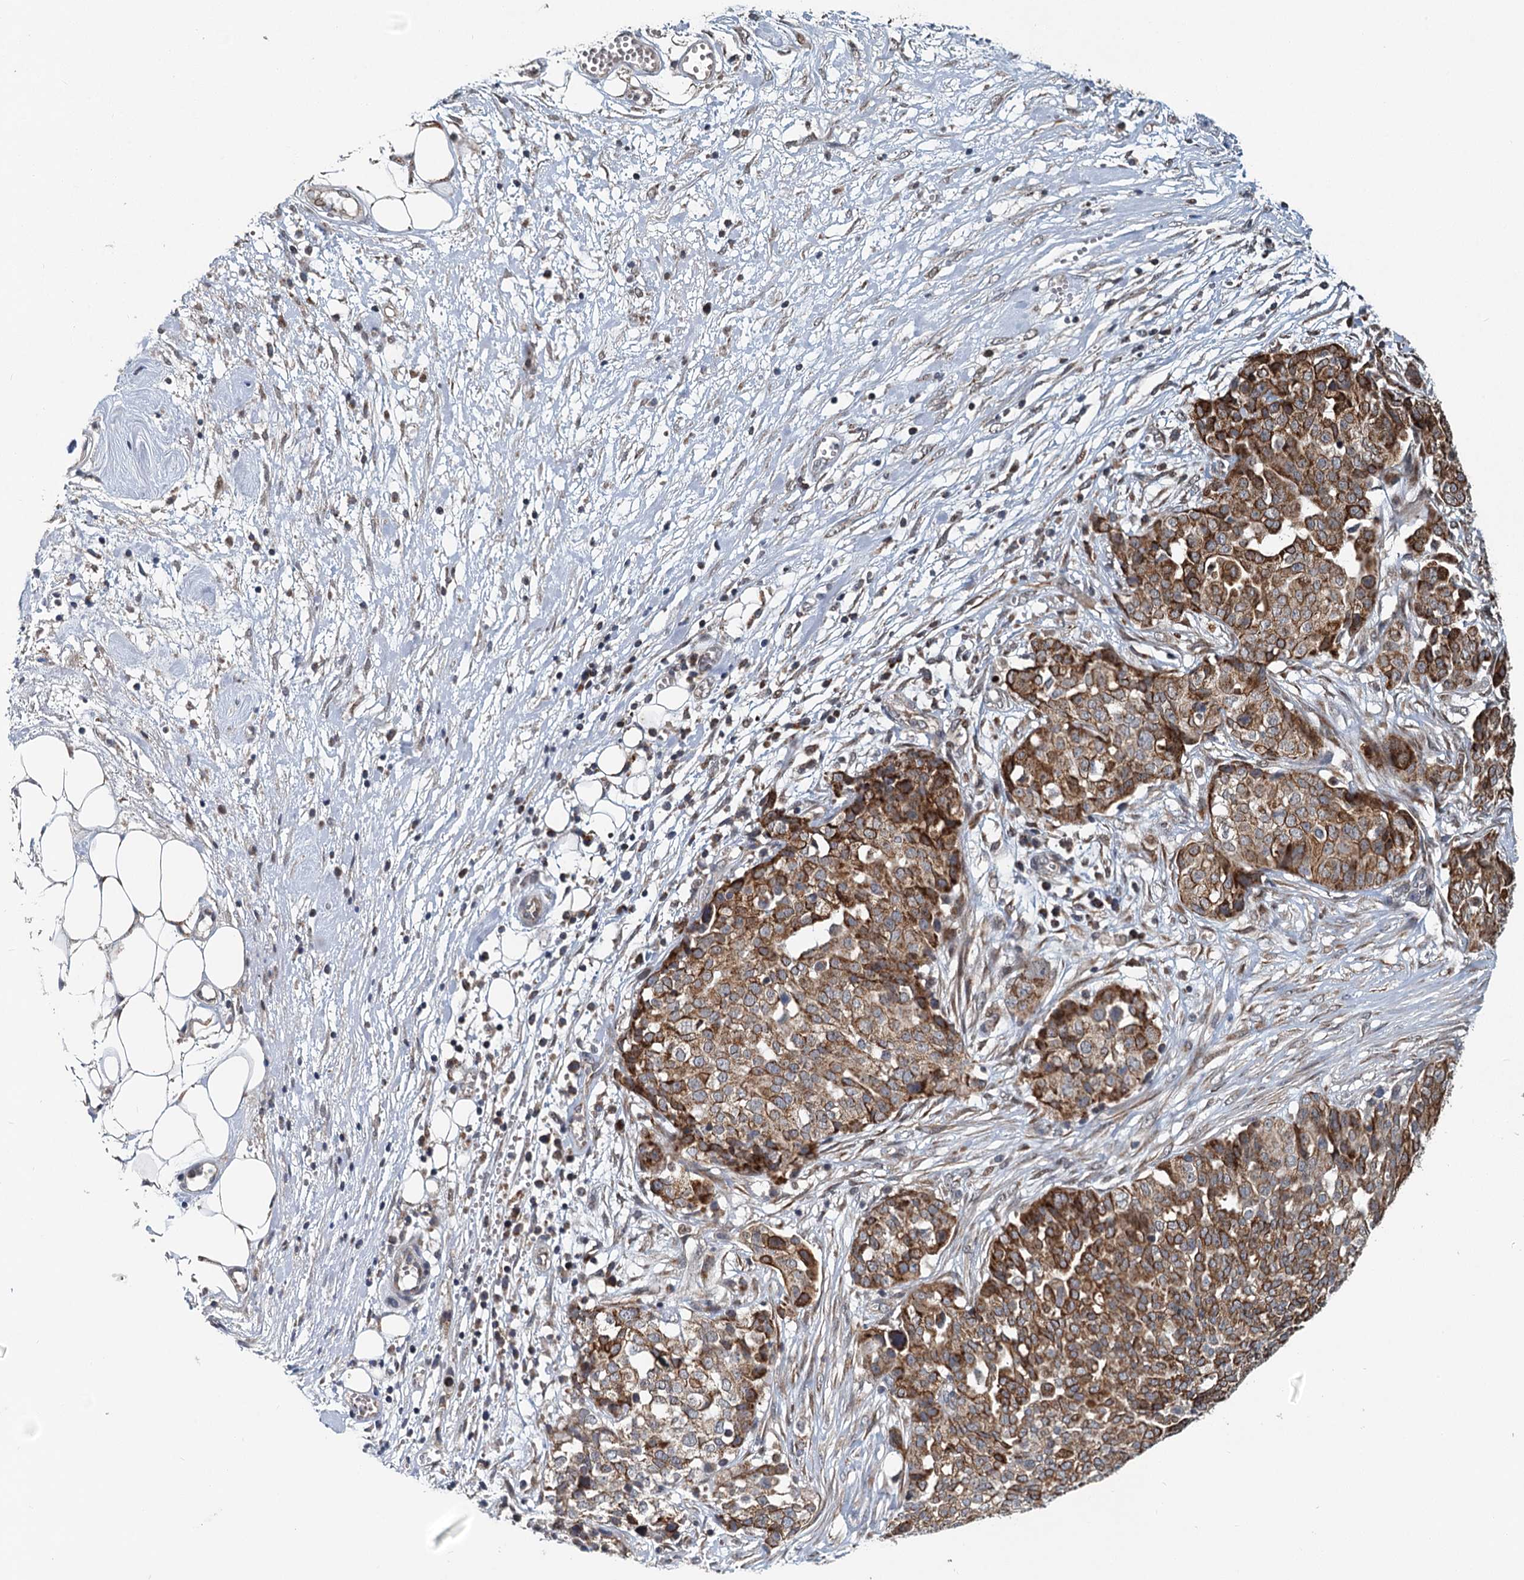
{"staining": {"intensity": "moderate", "quantity": ">75%", "location": "cytoplasmic/membranous"}, "tissue": "ovarian cancer", "cell_type": "Tumor cells", "image_type": "cancer", "snomed": [{"axis": "morphology", "description": "Cystadenocarcinoma, serous, NOS"}, {"axis": "topography", "description": "Soft tissue"}, {"axis": "topography", "description": "Ovary"}], "caption": "Serous cystadenocarcinoma (ovarian) tissue reveals moderate cytoplasmic/membranous positivity in about >75% of tumor cells, visualized by immunohistochemistry.", "gene": "RITA1", "patient": {"sex": "female", "age": 57}}